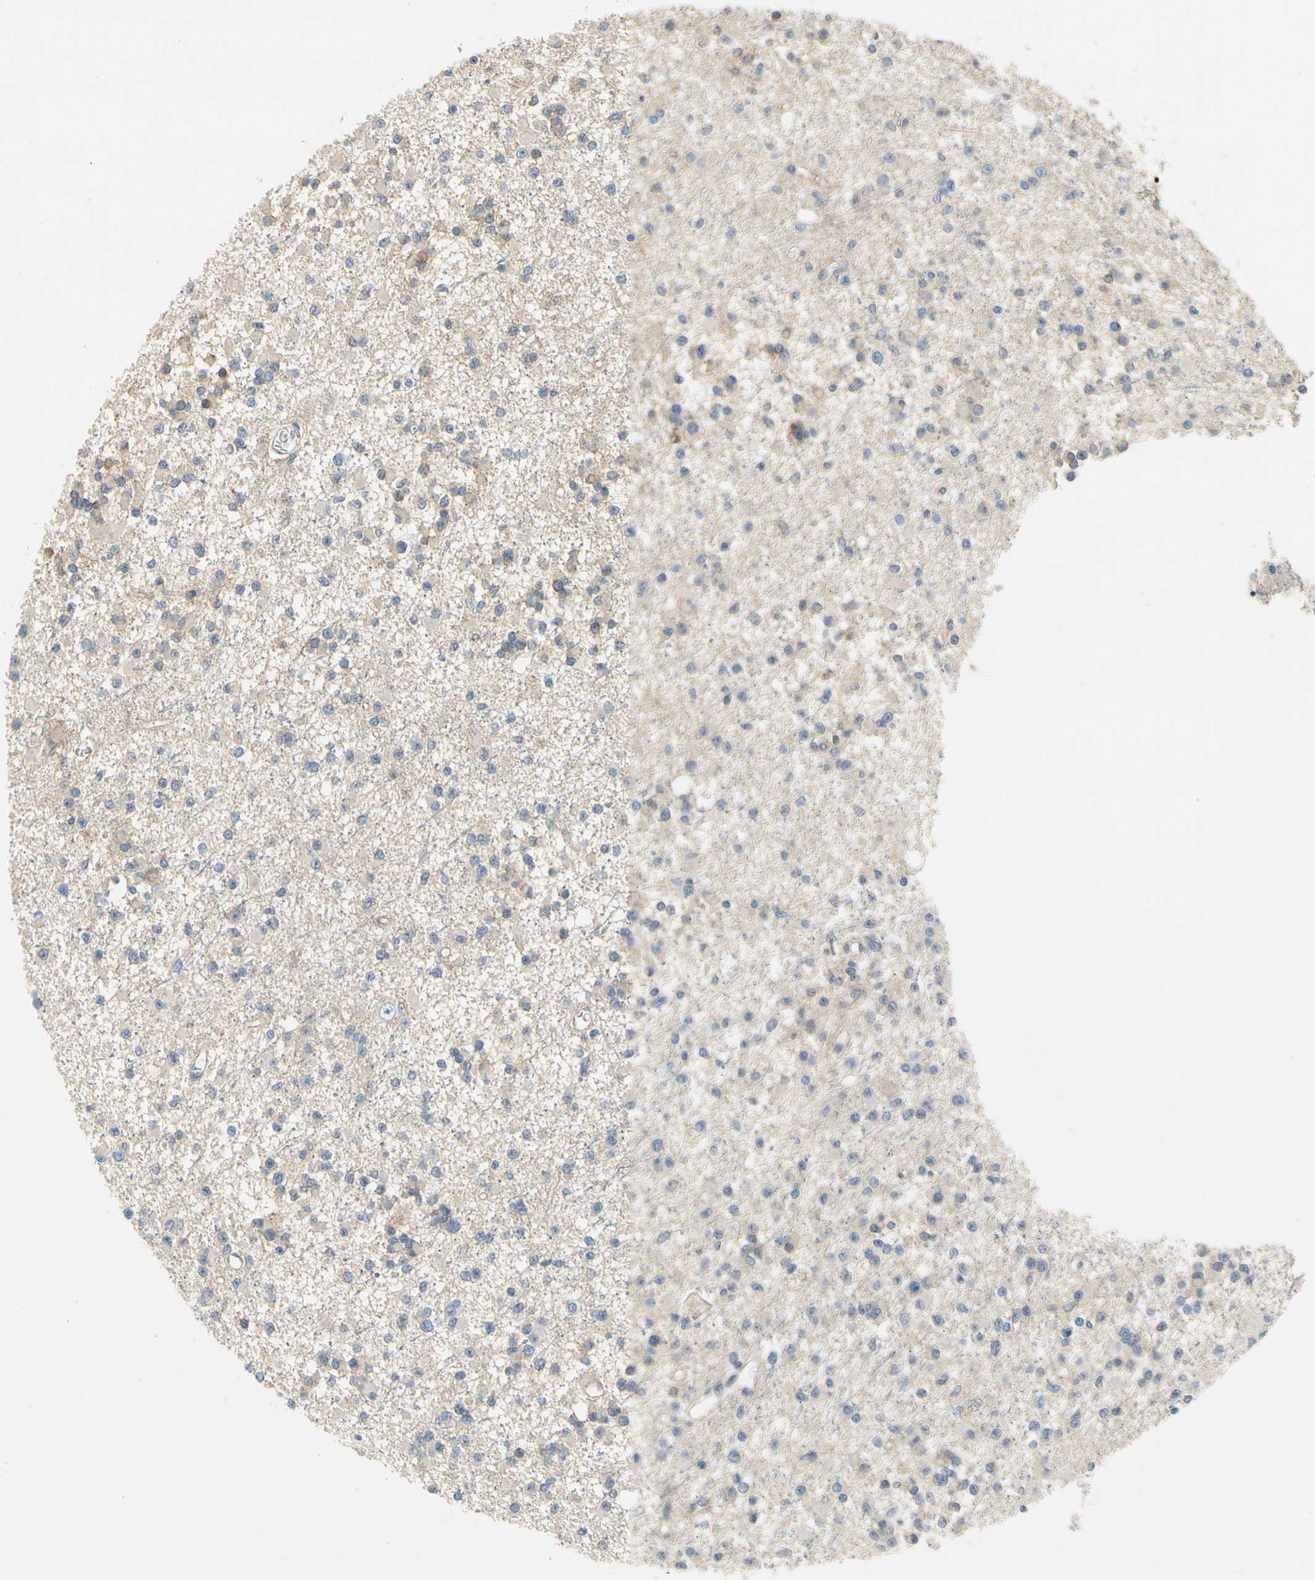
{"staining": {"intensity": "negative", "quantity": "none", "location": "none"}, "tissue": "glioma", "cell_type": "Tumor cells", "image_type": "cancer", "snomed": [{"axis": "morphology", "description": "Glioma, malignant, Low grade"}, {"axis": "topography", "description": "Brain"}], "caption": "Tumor cells are negative for brown protein staining in low-grade glioma (malignant). (Brightfield microscopy of DAB immunohistochemistry at high magnification).", "gene": "LGR6", "patient": {"sex": "female", "age": 22}}